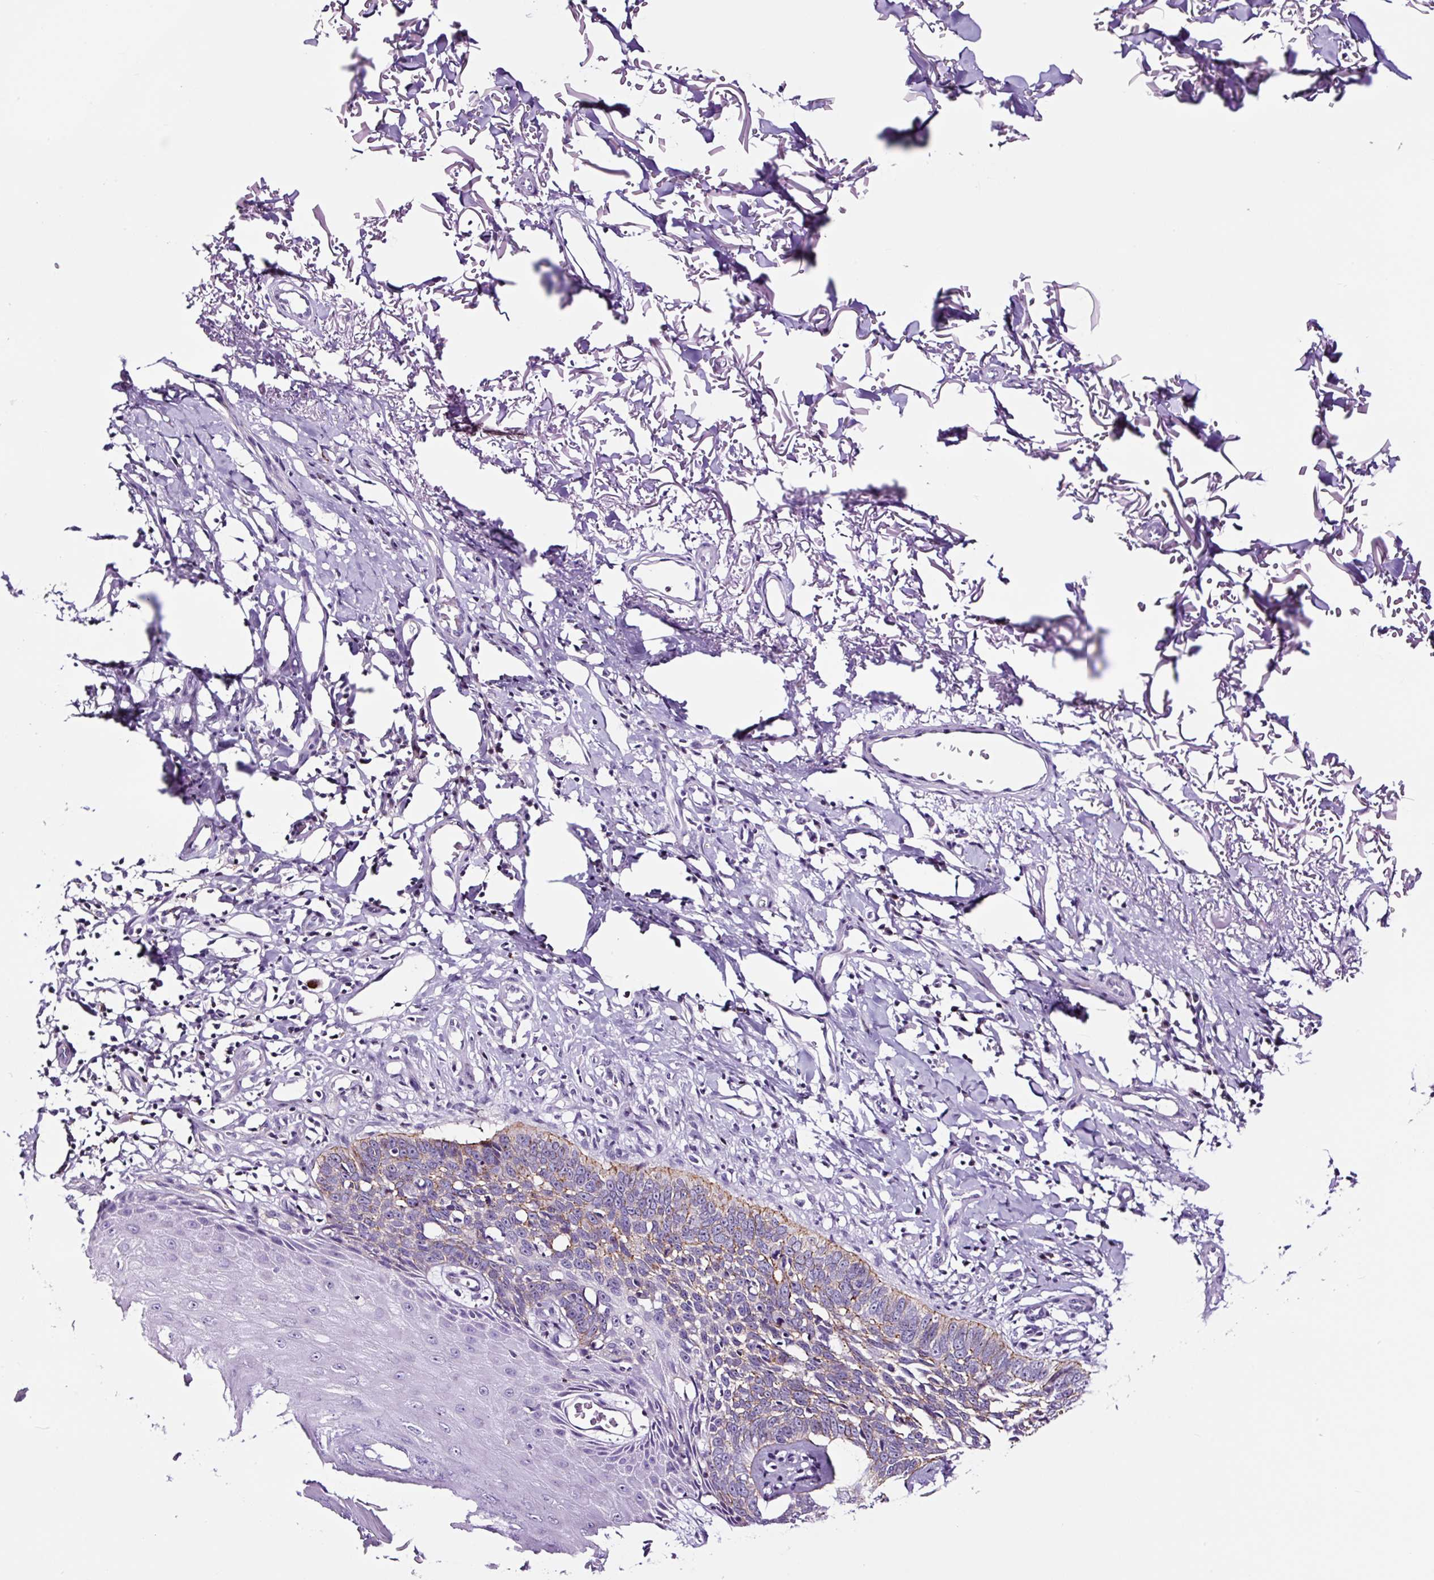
{"staining": {"intensity": "weak", "quantity": "25%-75%", "location": "cytoplasmic/membranous"}, "tissue": "skin cancer", "cell_type": "Tumor cells", "image_type": "cancer", "snomed": [{"axis": "morphology", "description": "Normal tissue, NOS"}, {"axis": "morphology", "description": "Basal cell carcinoma"}, {"axis": "topography", "description": "Skin"}], "caption": "The immunohistochemical stain labels weak cytoplasmic/membranous expression in tumor cells of skin cancer tissue. Immunohistochemistry (ihc) stains the protein in brown and the nuclei are stained blue.", "gene": "TAFA3", "patient": {"sex": "male", "age": 77}}